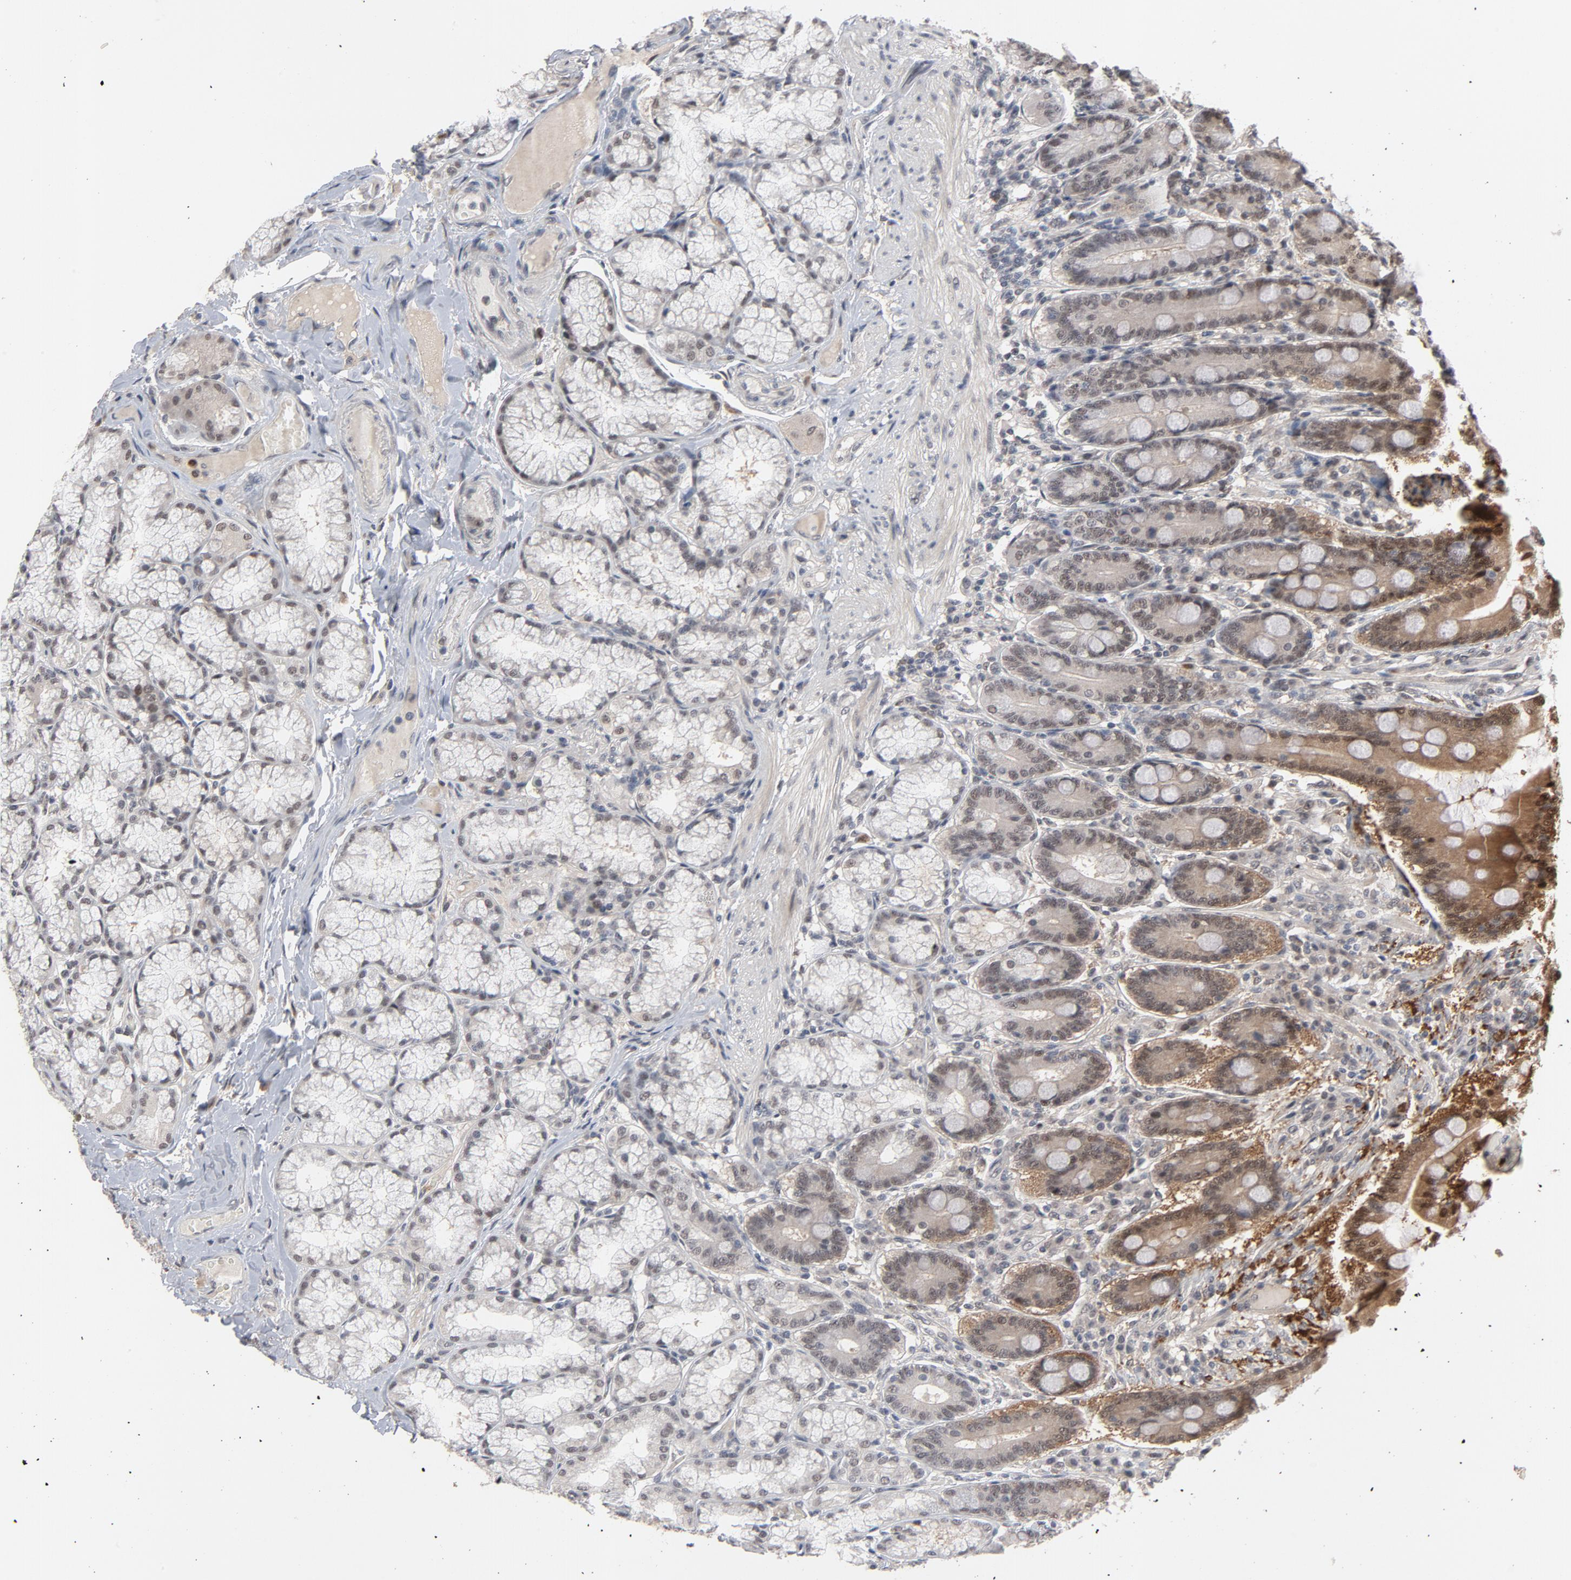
{"staining": {"intensity": "moderate", "quantity": "25%-75%", "location": "cytoplasmic/membranous,nuclear"}, "tissue": "duodenum", "cell_type": "Glandular cells", "image_type": "normal", "snomed": [{"axis": "morphology", "description": "Normal tissue, NOS"}, {"axis": "topography", "description": "Duodenum"}], "caption": "Immunohistochemical staining of normal duodenum displays moderate cytoplasmic/membranous,nuclear protein positivity in approximately 25%-75% of glandular cells. Nuclei are stained in blue.", "gene": "RTL5", "patient": {"sex": "female", "age": 64}}